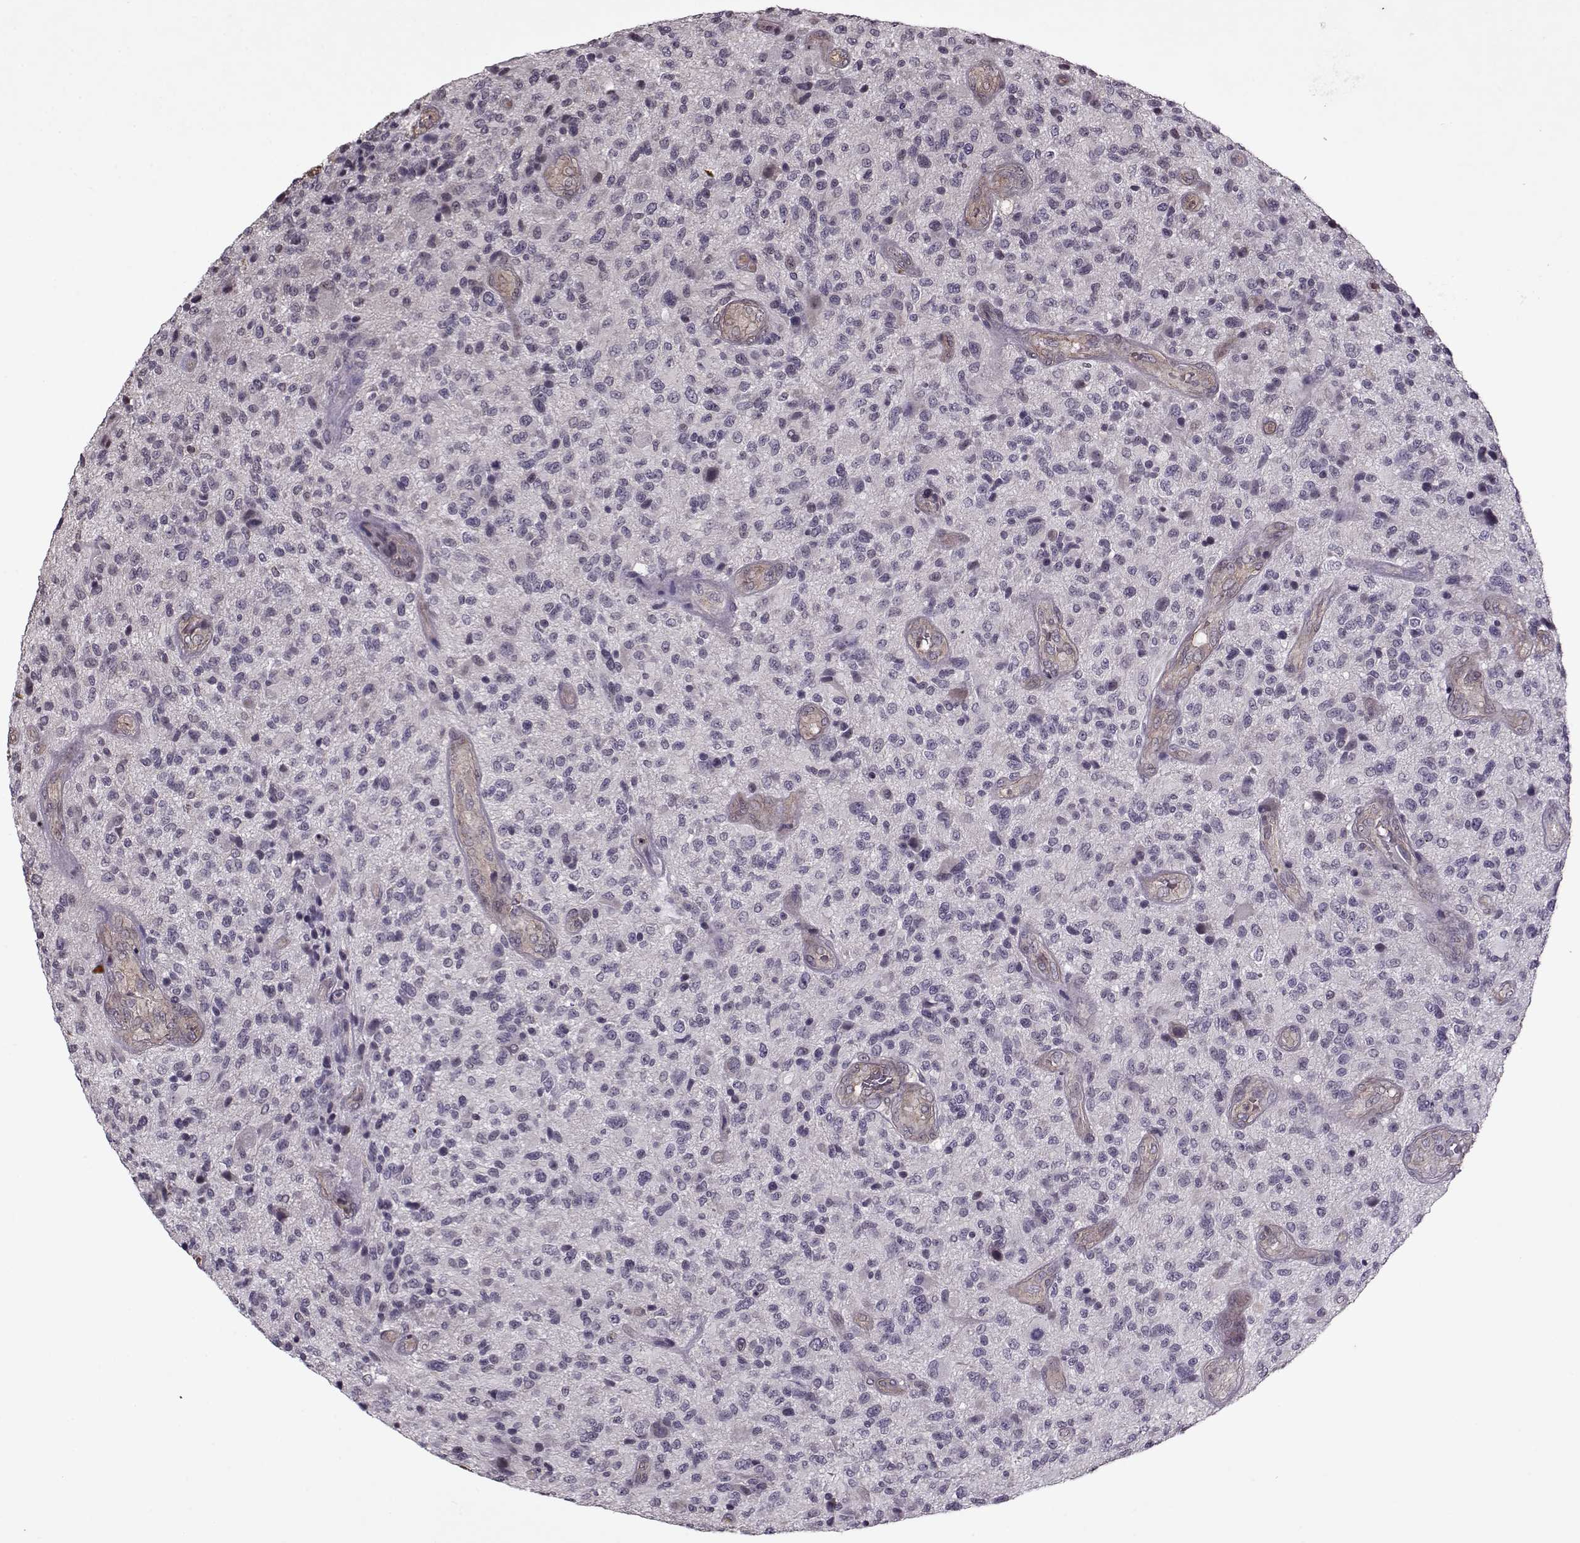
{"staining": {"intensity": "negative", "quantity": "none", "location": "none"}, "tissue": "glioma", "cell_type": "Tumor cells", "image_type": "cancer", "snomed": [{"axis": "morphology", "description": "Glioma, malignant, High grade"}, {"axis": "topography", "description": "Brain"}], "caption": "Micrograph shows no protein positivity in tumor cells of glioma tissue. Nuclei are stained in blue.", "gene": "KRT9", "patient": {"sex": "male", "age": 47}}